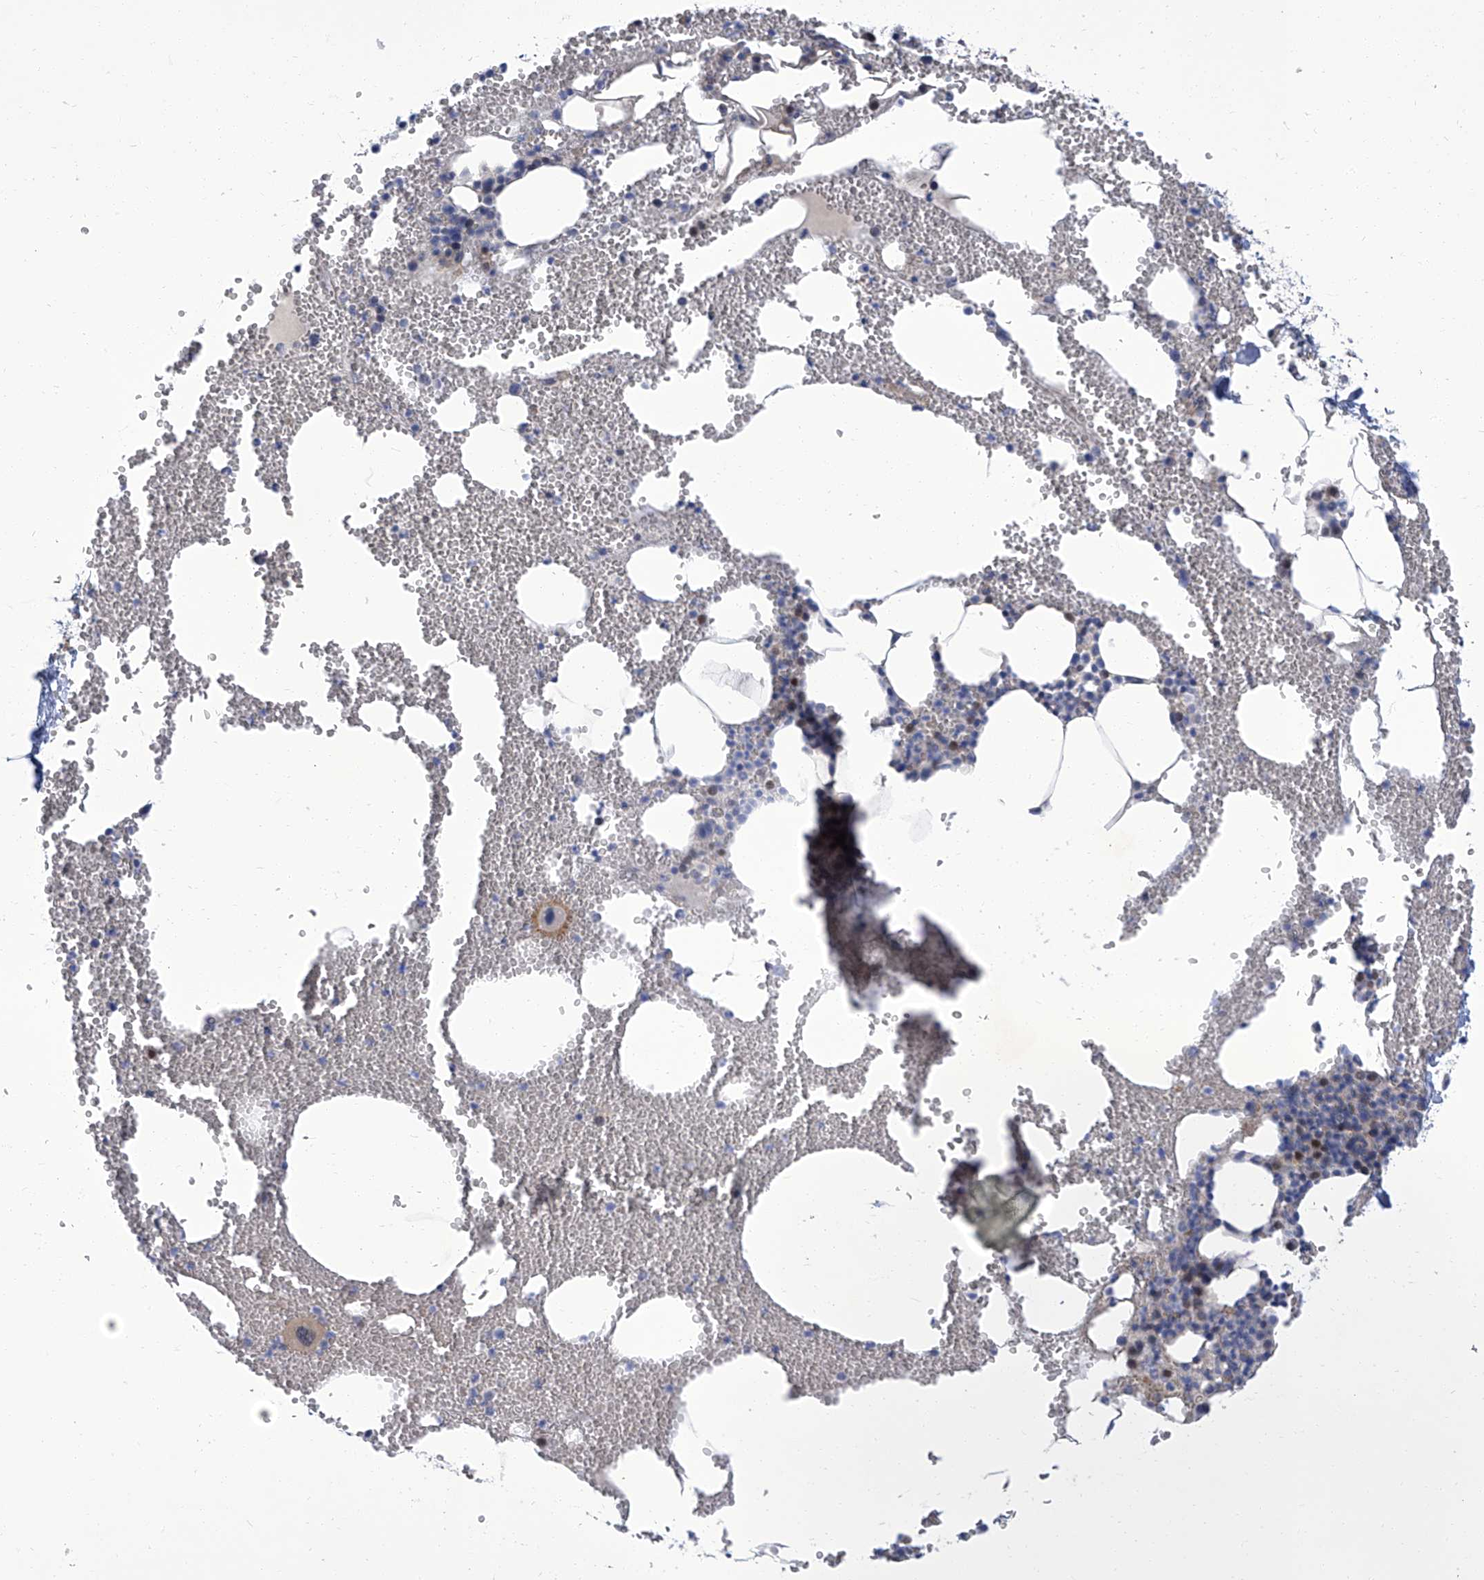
{"staining": {"intensity": "strong", "quantity": "25%-75%", "location": "cytoplasmic/membranous,nuclear"}, "tissue": "bone marrow", "cell_type": "Hematopoietic cells", "image_type": "normal", "snomed": [{"axis": "morphology", "description": "Normal tissue, NOS"}, {"axis": "morphology", "description": "Inflammation, NOS"}, {"axis": "topography", "description": "Bone marrow"}], "caption": "High-power microscopy captured an immunohistochemistry (IHC) micrograph of benign bone marrow, revealing strong cytoplasmic/membranous,nuclear positivity in about 25%-75% of hematopoietic cells.", "gene": "PARD3", "patient": {"sex": "female", "age": 78}}